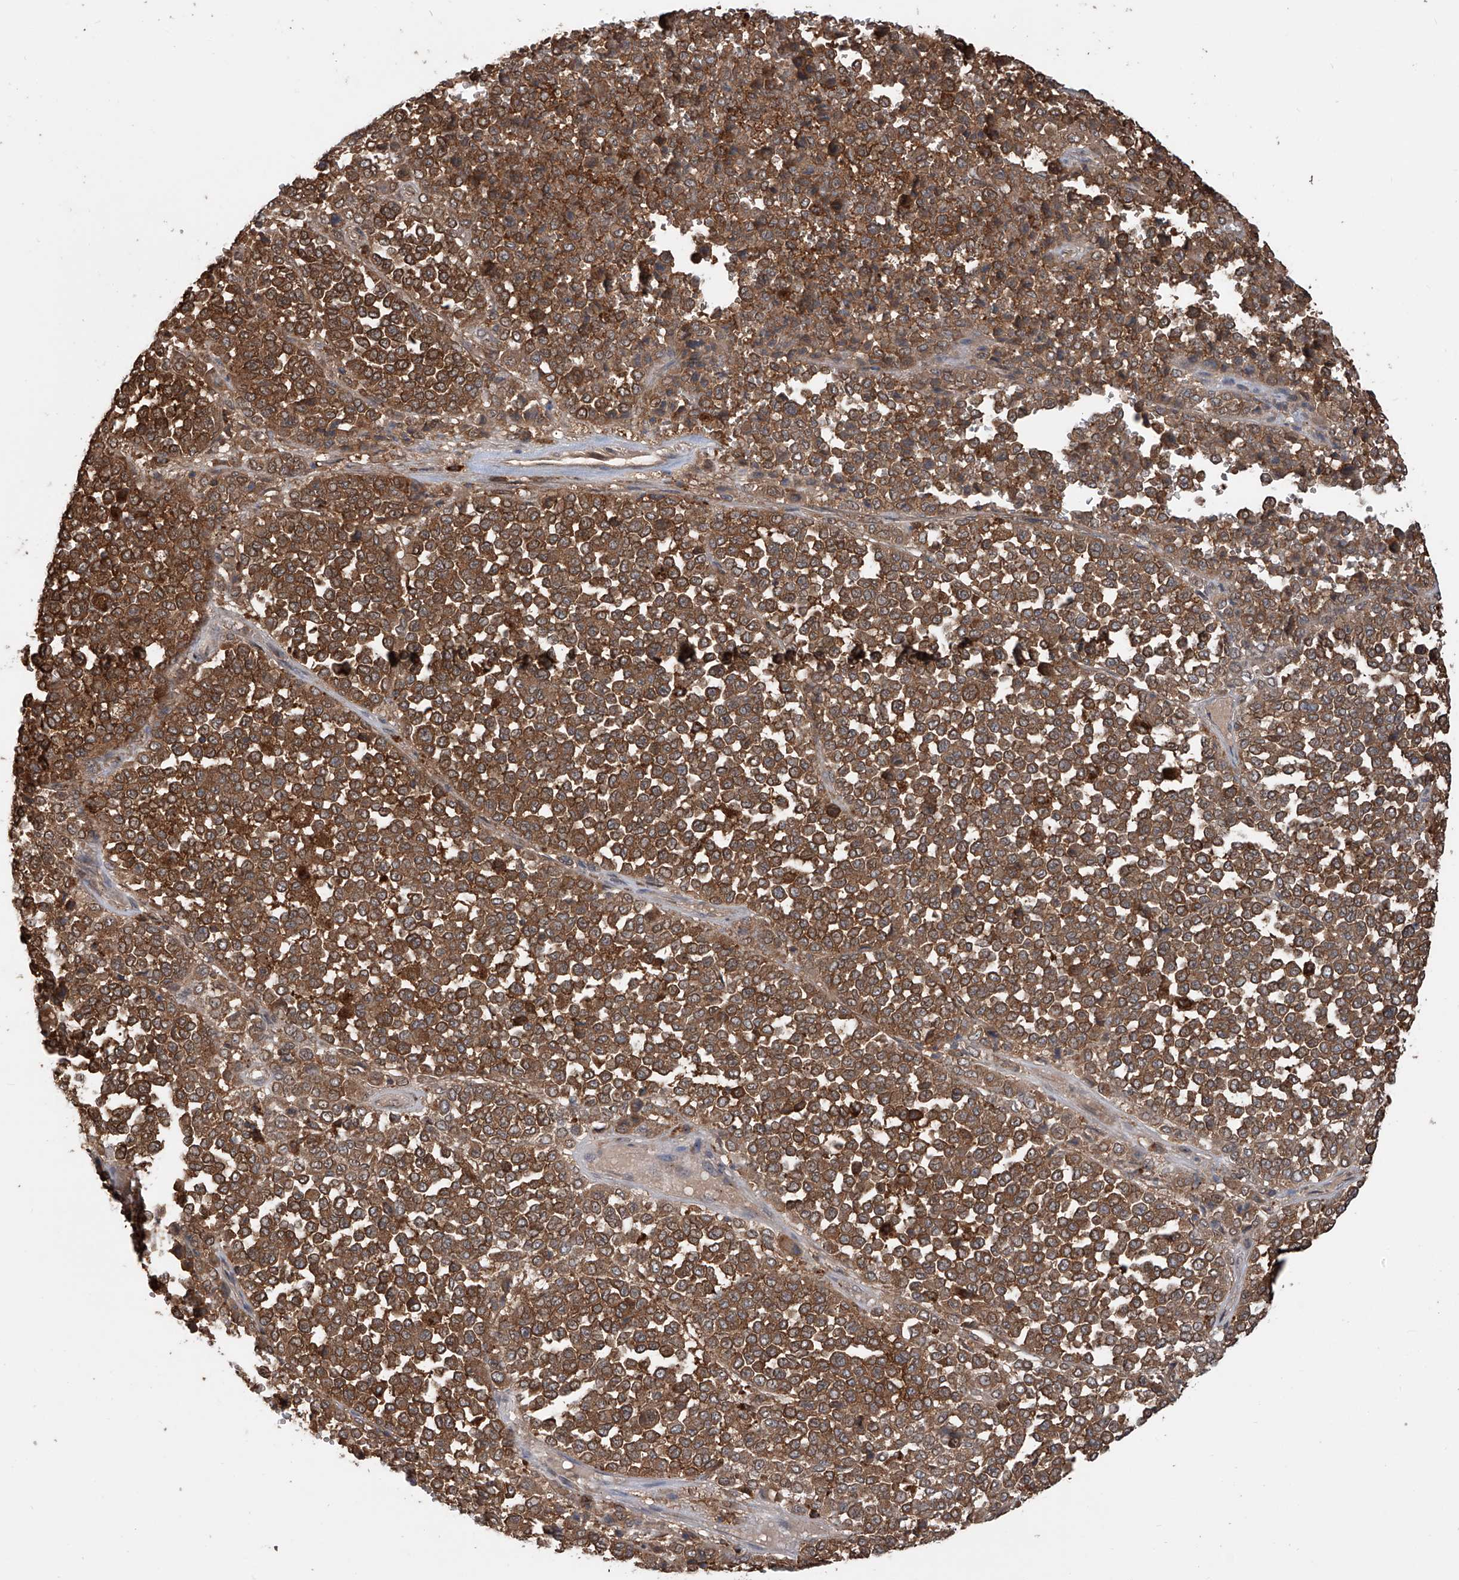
{"staining": {"intensity": "moderate", "quantity": ">75%", "location": "cytoplasmic/membranous"}, "tissue": "melanoma", "cell_type": "Tumor cells", "image_type": "cancer", "snomed": [{"axis": "morphology", "description": "Malignant melanoma, Metastatic site"}, {"axis": "topography", "description": "Pancreas"}], "caption": "There is medium levels of moderate cytoplasmic/membranous staining in tumor cells of malignant melanoma (metastatic site), as demonstrated by immunohistochemical staining (brown color).", "gene": "HOXC8", "patient": {"sex": "female", "age": 30}}